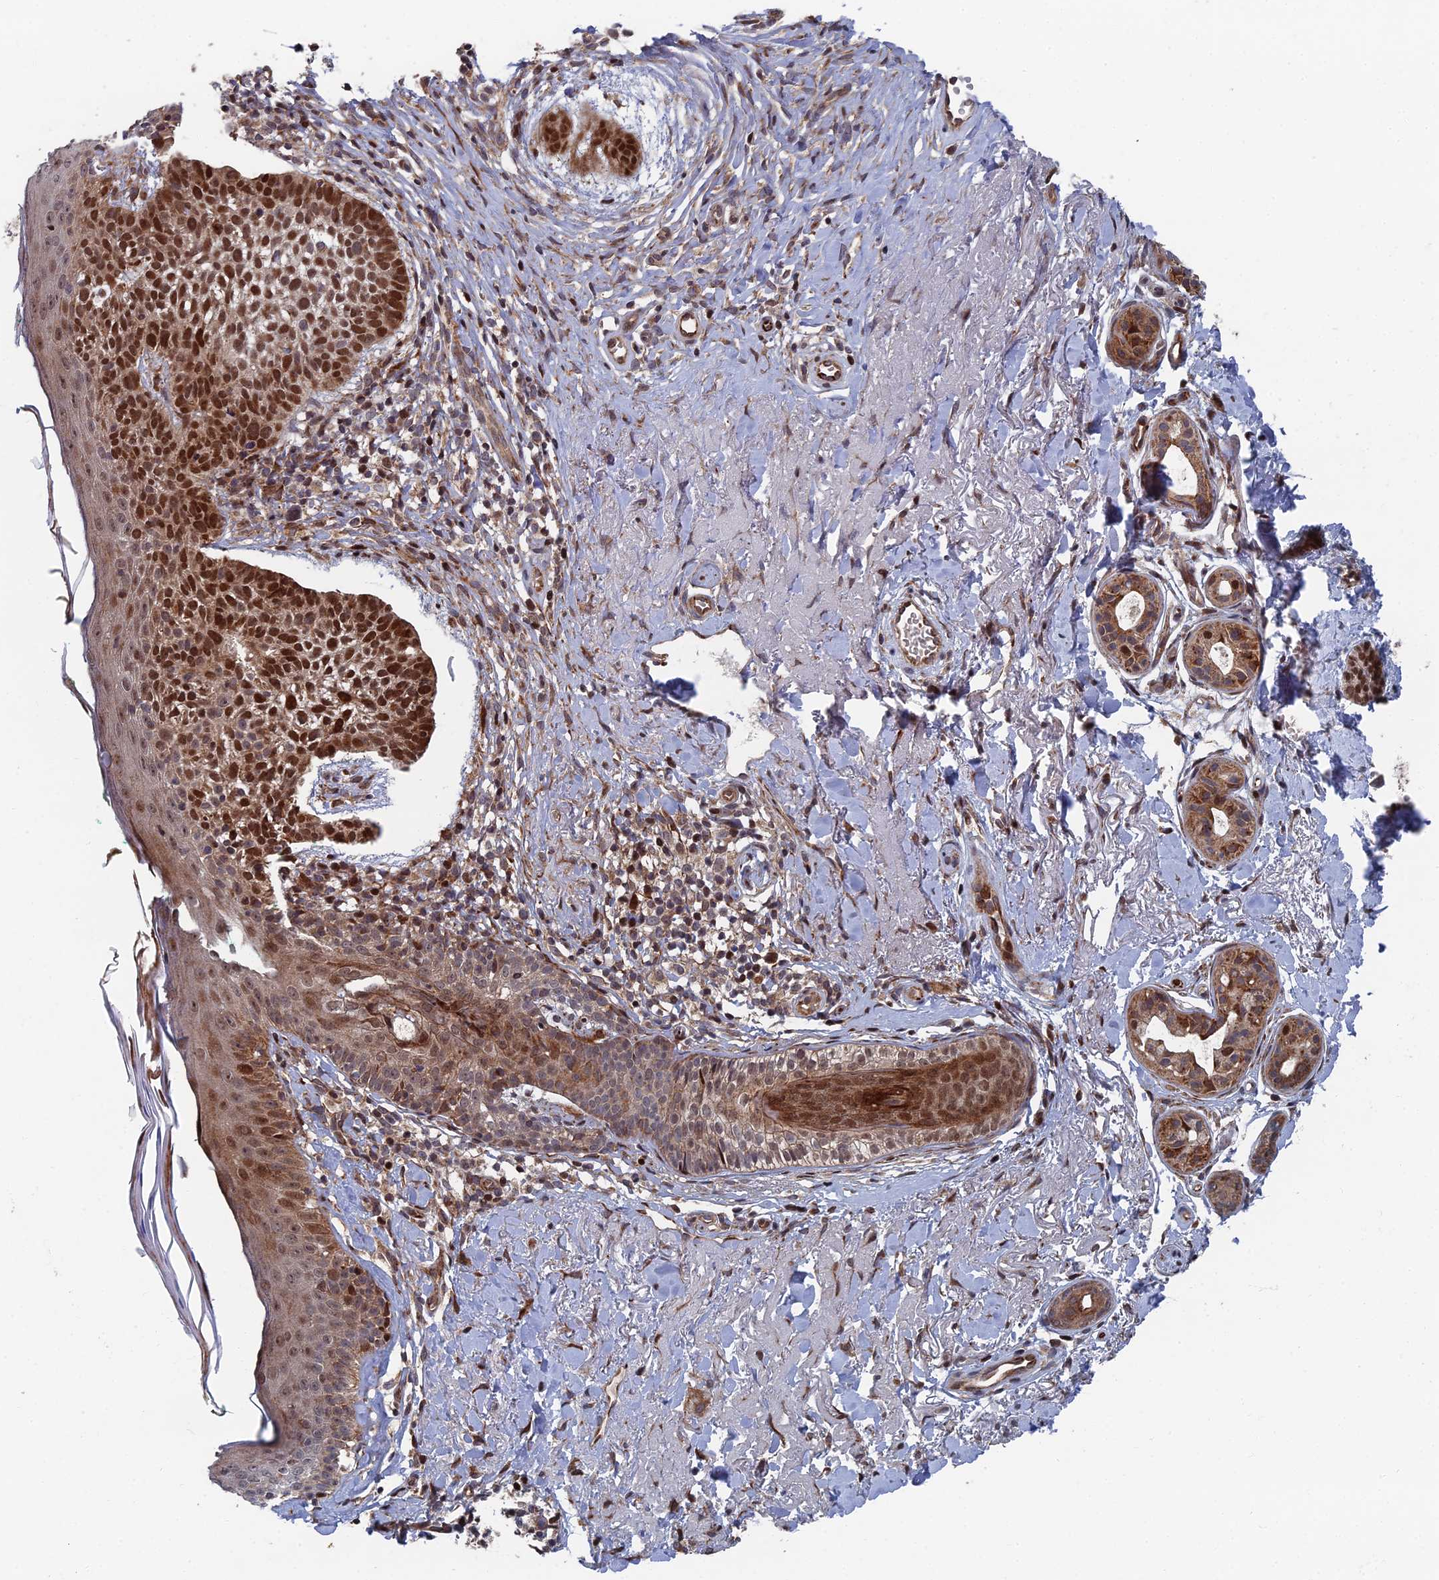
{"staining": {"intensity": "strong", "quantity": ">75%", "location": "nuclear"}, "tissue": "skin cancer", "cell_type": "Tumor cells", "image_type": "cancer", "snomed": [{"axis": "morphology", "description": "Basal cell carcinoma"}, {"axis": "topography", "description": "Skin"}], "caption": "Brown immunohistochemical staining in skin cancer shows strong nuclear positivity in approximately >75% of tumor cells. (DAB (3,3'-diaminobenzidine) = brown stain, brightfield microscopy at high magnification).", "gene": "GTF2IRD1", "patient": {"sex": "male", "age": 71}}